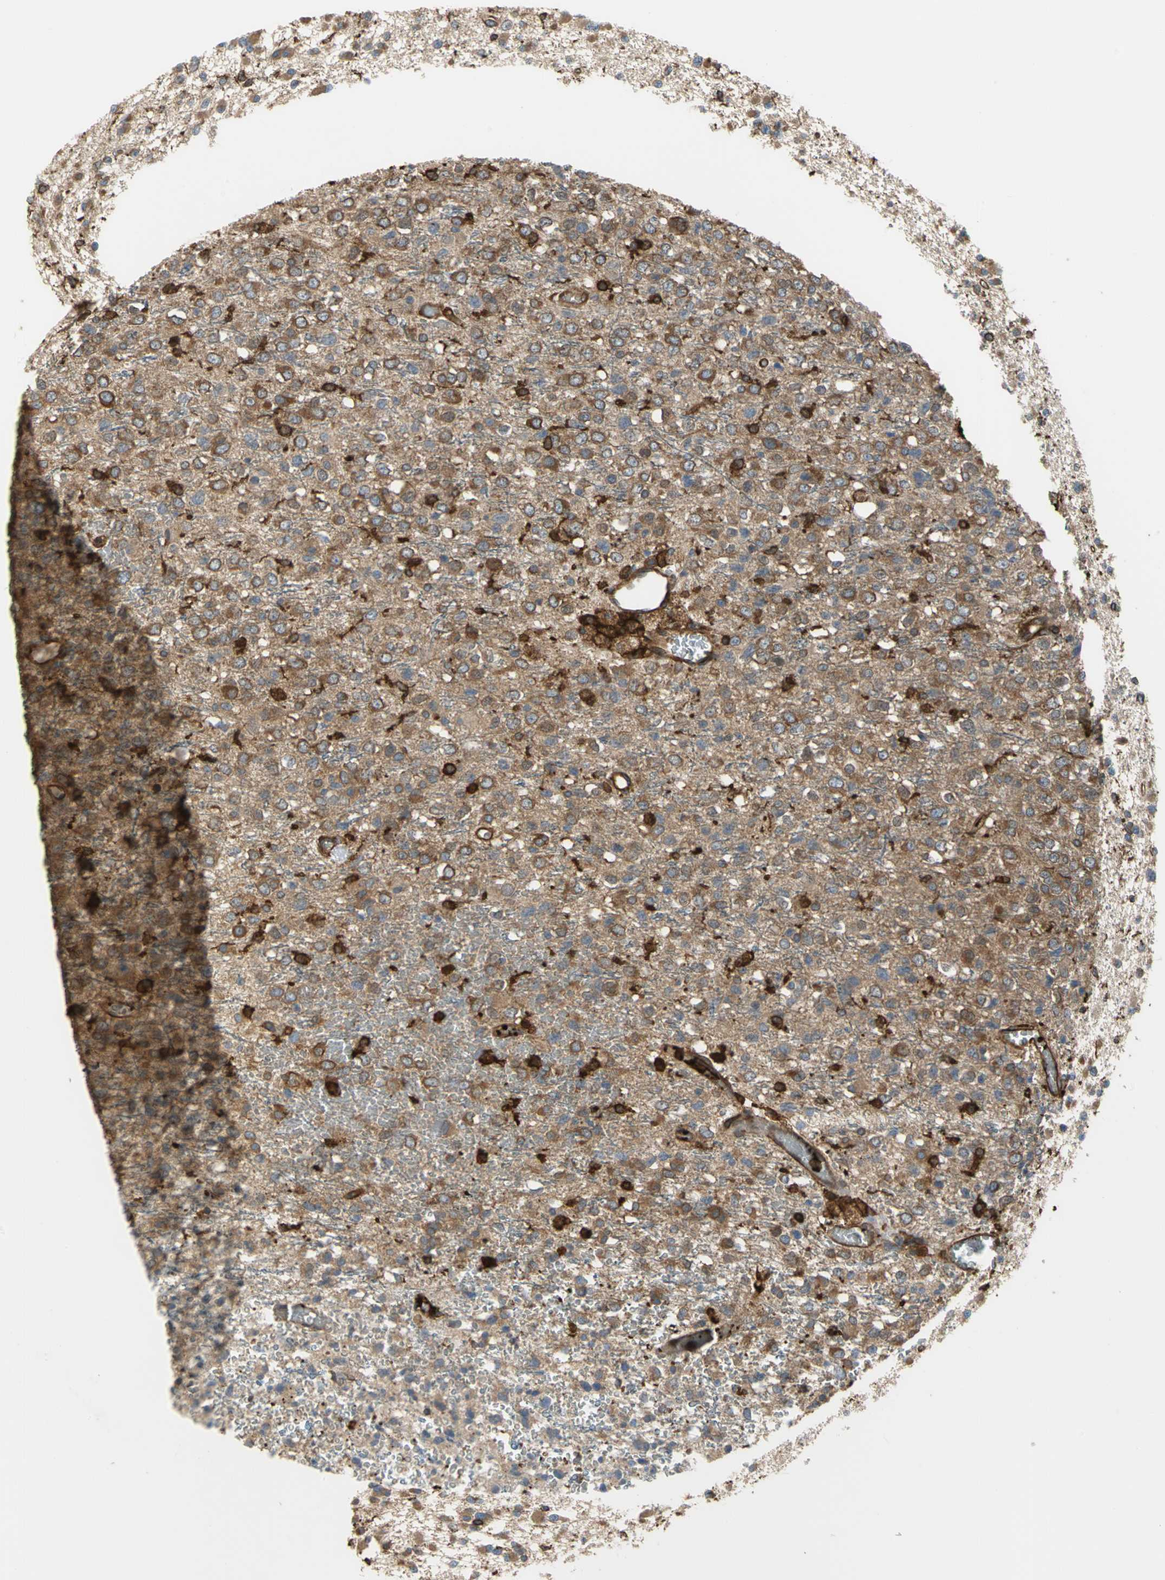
{"staining": {"intensity": "strong", "quantity": ">75%", "location": "cytoplasmic/membranous"}, "tissue": "glioma", "cell_type": "Tumor cells", "image_type": "cancer", "snomed": [{"axis": "morphology", "description": "Glioma, malignant, High grade"}, {"axis": "topography", "description": "pancreas cauda"}], "caption": "IHC of high-grade glioma (malignant) reveals high levels of strong cytoplasmic/membranous expression in approximately >75% of tumor cells. The staining was performed using DAB (3,3'-diaminobenzidine) to visualize the protein expression in brown, while the nuclei were stained in blue with hematoxylin (Magnification: 20x).", "gene": "TLN1", "patient": {"sex": "male", "age": 60}}